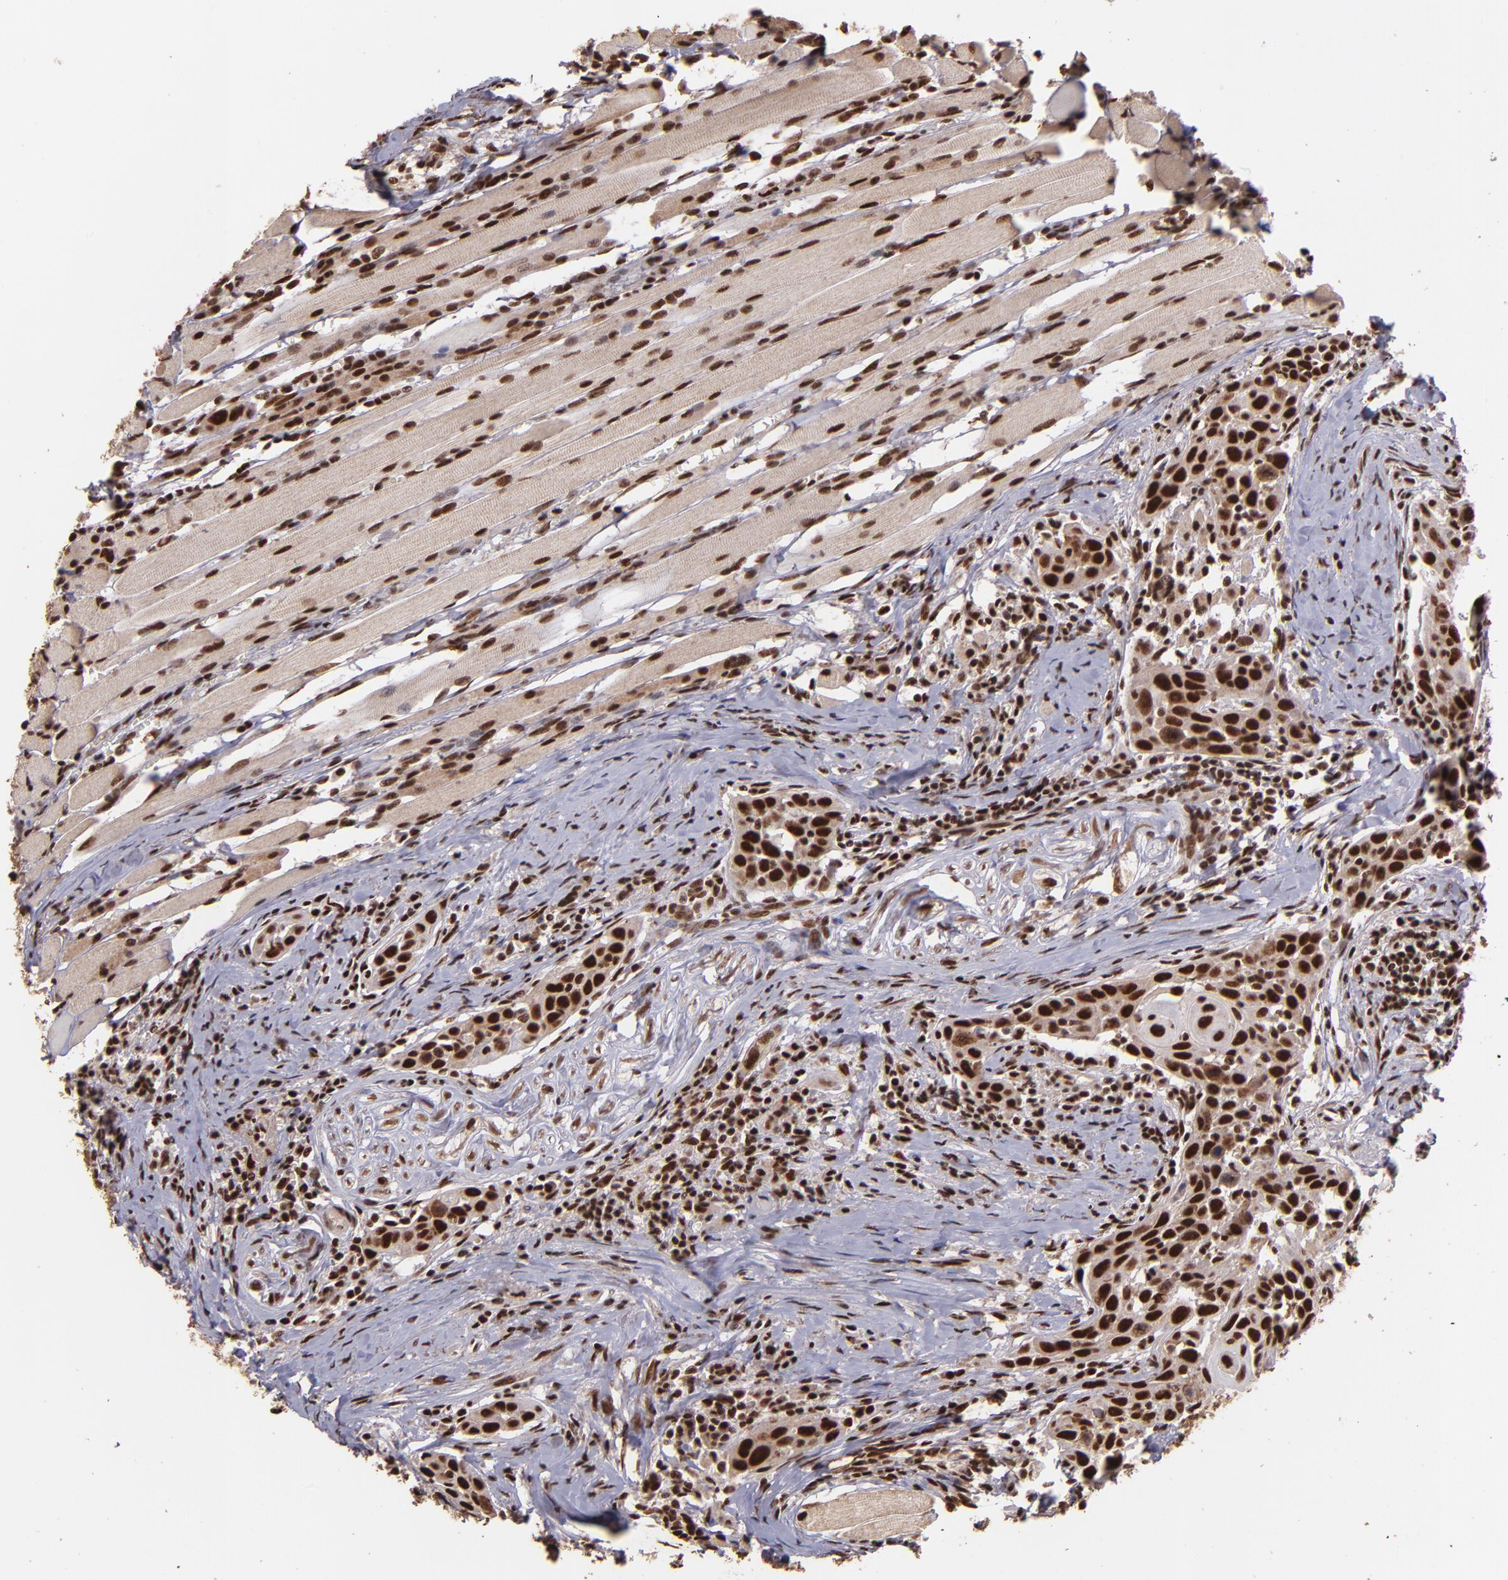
{"staining": {"intensity": "strong", "quantity": ">75%", "location": "nuclear"}, "tissue": "head and neck cancer", "cell_type": "Tumor cells", "image_type": "cancer", "snomed": [{"axis": "morphology", "description": "Squamous cell carcinoma, NOS"}, {"axis": "topography", "description": "Oral tissue"}, {"axis": "topography", "description": "Head-Neck"}], "caption": "Human head and neck cancer stained for a protein (brown) displays strong nuclear positive staining in approximately >75% of tumor cells.", "gene": "PQBP1", "patient": {"sex": "female", "age": 50}}